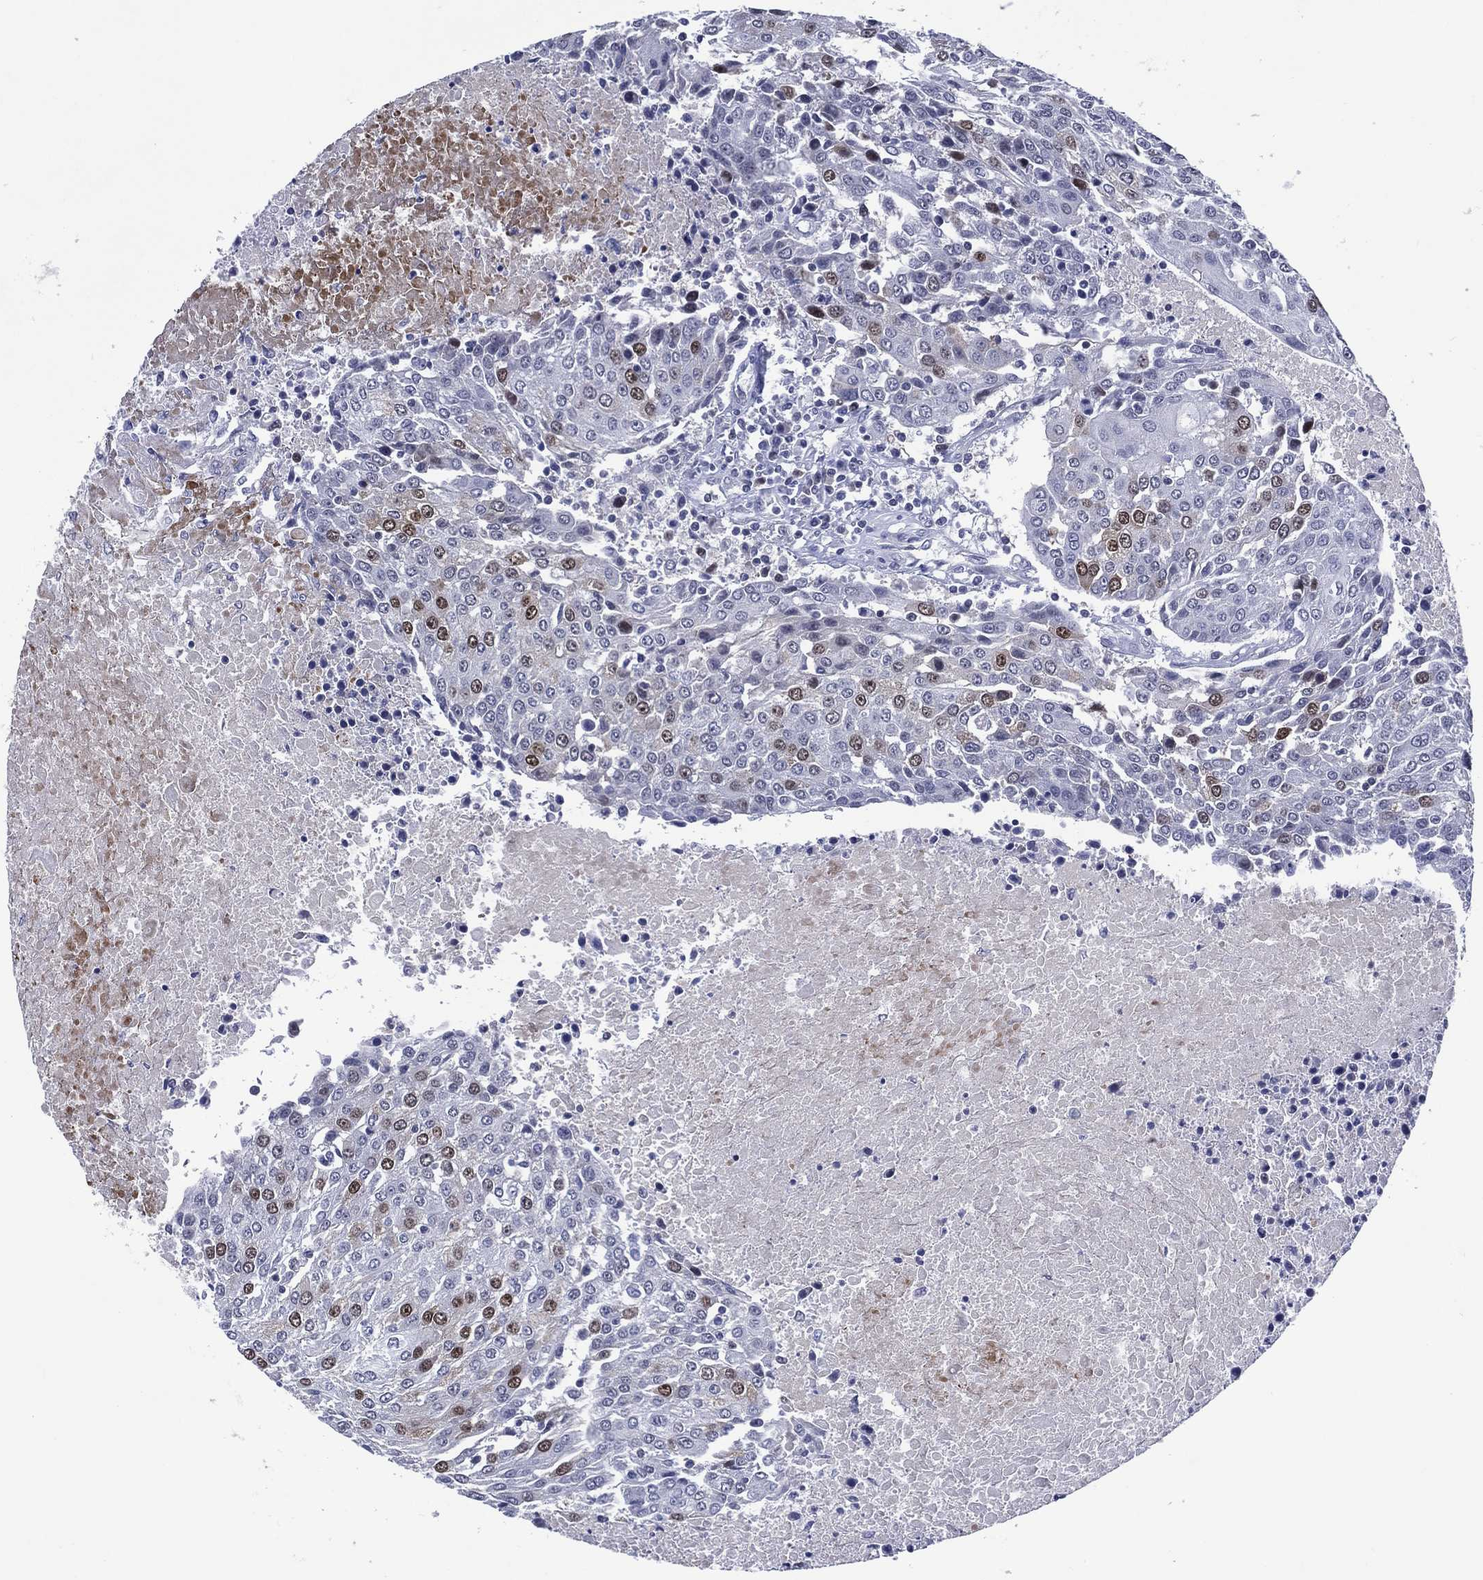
{"staining": {"intensity": "strong", "quantity": "<25%", "location": "nuclear"}, "tissue": "urothelial cancer", "cell_type": "Tumor cells", "image_type": "cancer", "snomed": [{"axis": "morphology", "description": "Urothelial carcinoma, High grade"}, {"axis": "topography", "description": "Urinary bladder"}], "caption": "A brown stain labels strong nuclear expression of a protein in urothelial cancer tumor cells. (IHC, brightfield microscopy, high magnification).", "gene": "GATA6", "patient": {"sex": "female", "age": 85}}